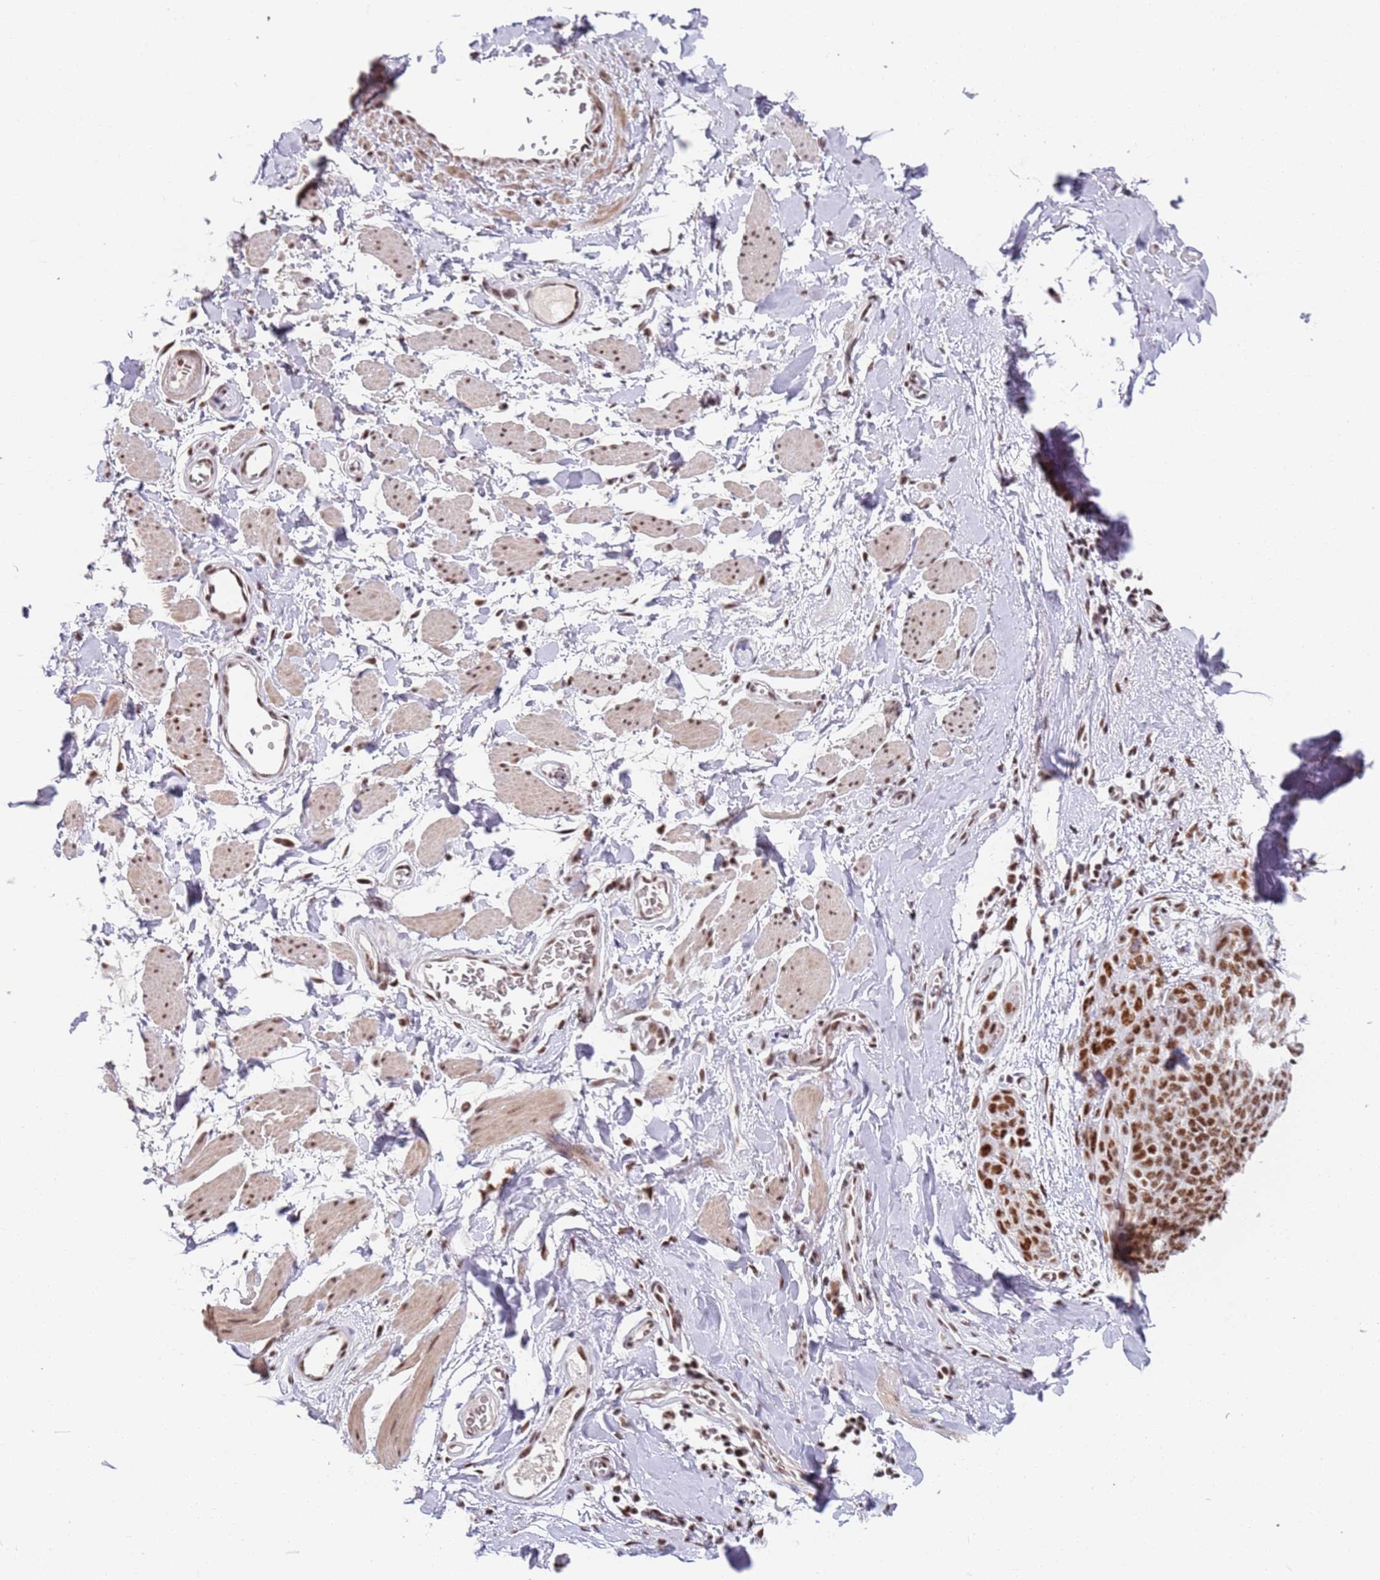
{"staining": {"intensity": "strong", "quantity": ">75%", "location": "nuclear"}, "tissue": "skin cancer", "cell_type": "Tumor cells", "image_type": "cancer", "snomed": [{"axis": "morphology", "description": "Squamous cell carcinoma, NOS"}, {"axis": "topography", "description": "Skin"}, {"axis": "topography", "description": "Vulva"}], "caption": "The histopathology image shows immunohistochemical staining of skin squamous cell carcinoma. There is strong nuclear staining is identified in about >75% of tumor cells.", "gene": "AKAP8L", "patient": {"sex": "female", "age": 85}}